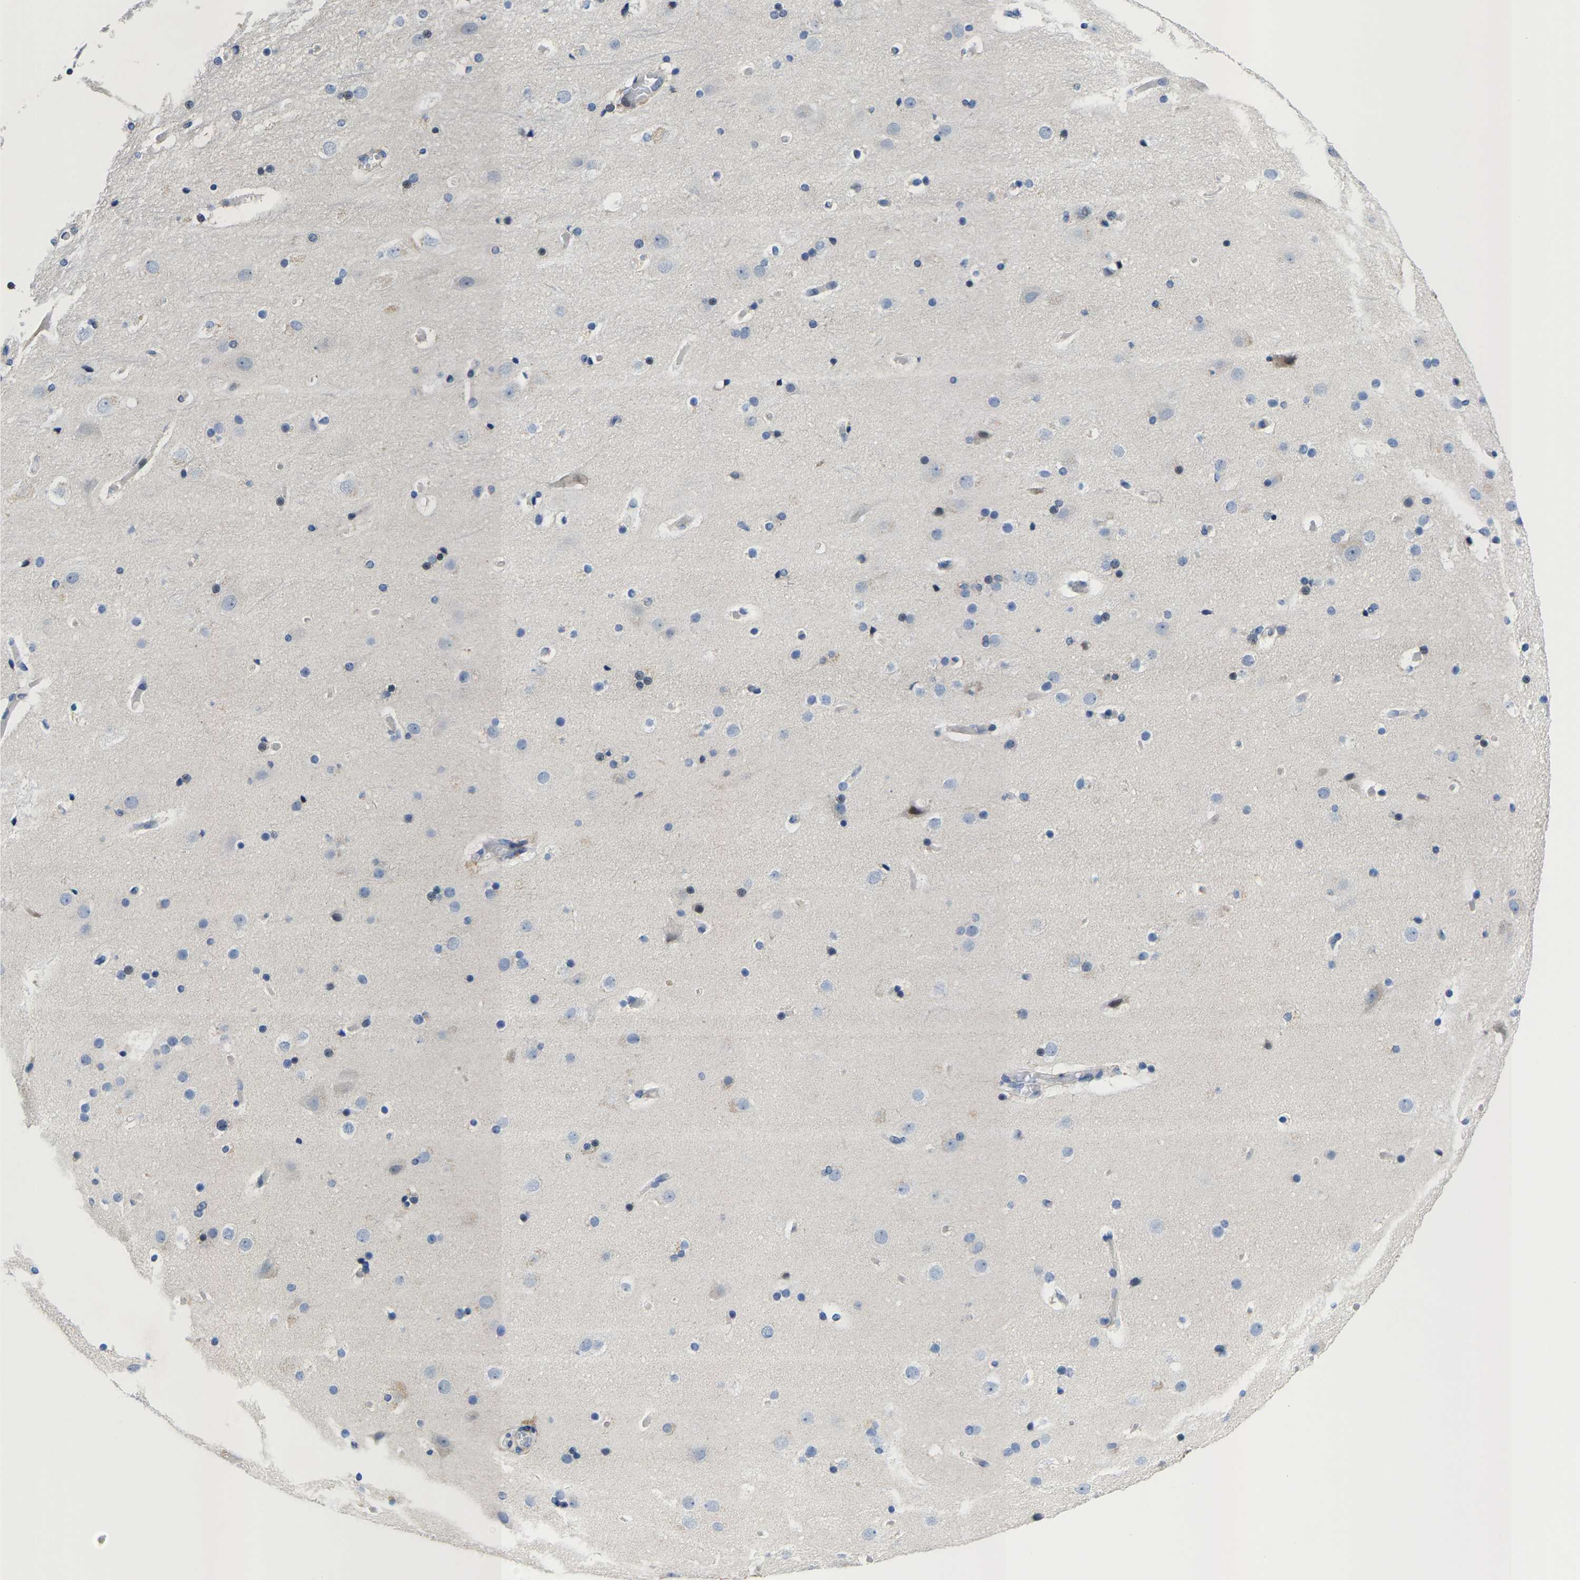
{"staining": {"intensity": "negative", "quantity": "none", "location": "none"}, "tissue": "cerebral cortex", "cell_type": "Endothelial cells", "image_type": "normal", "snomed": [{"axis": "morphology", "description": "Normal tissue, NOS"}, {"axis": "topography", "description": "Cerebral cortex"}], "caption": "The micrograph reveals no staining of endothelial cells in unremarkable cerebral cortex. (DAB (3,3'-diaminobenzidine) IHC visualized using brightfield microscopy, high magnification).", "gene": "KLHL1", "patient": {"sex": "male", "age": 57}}